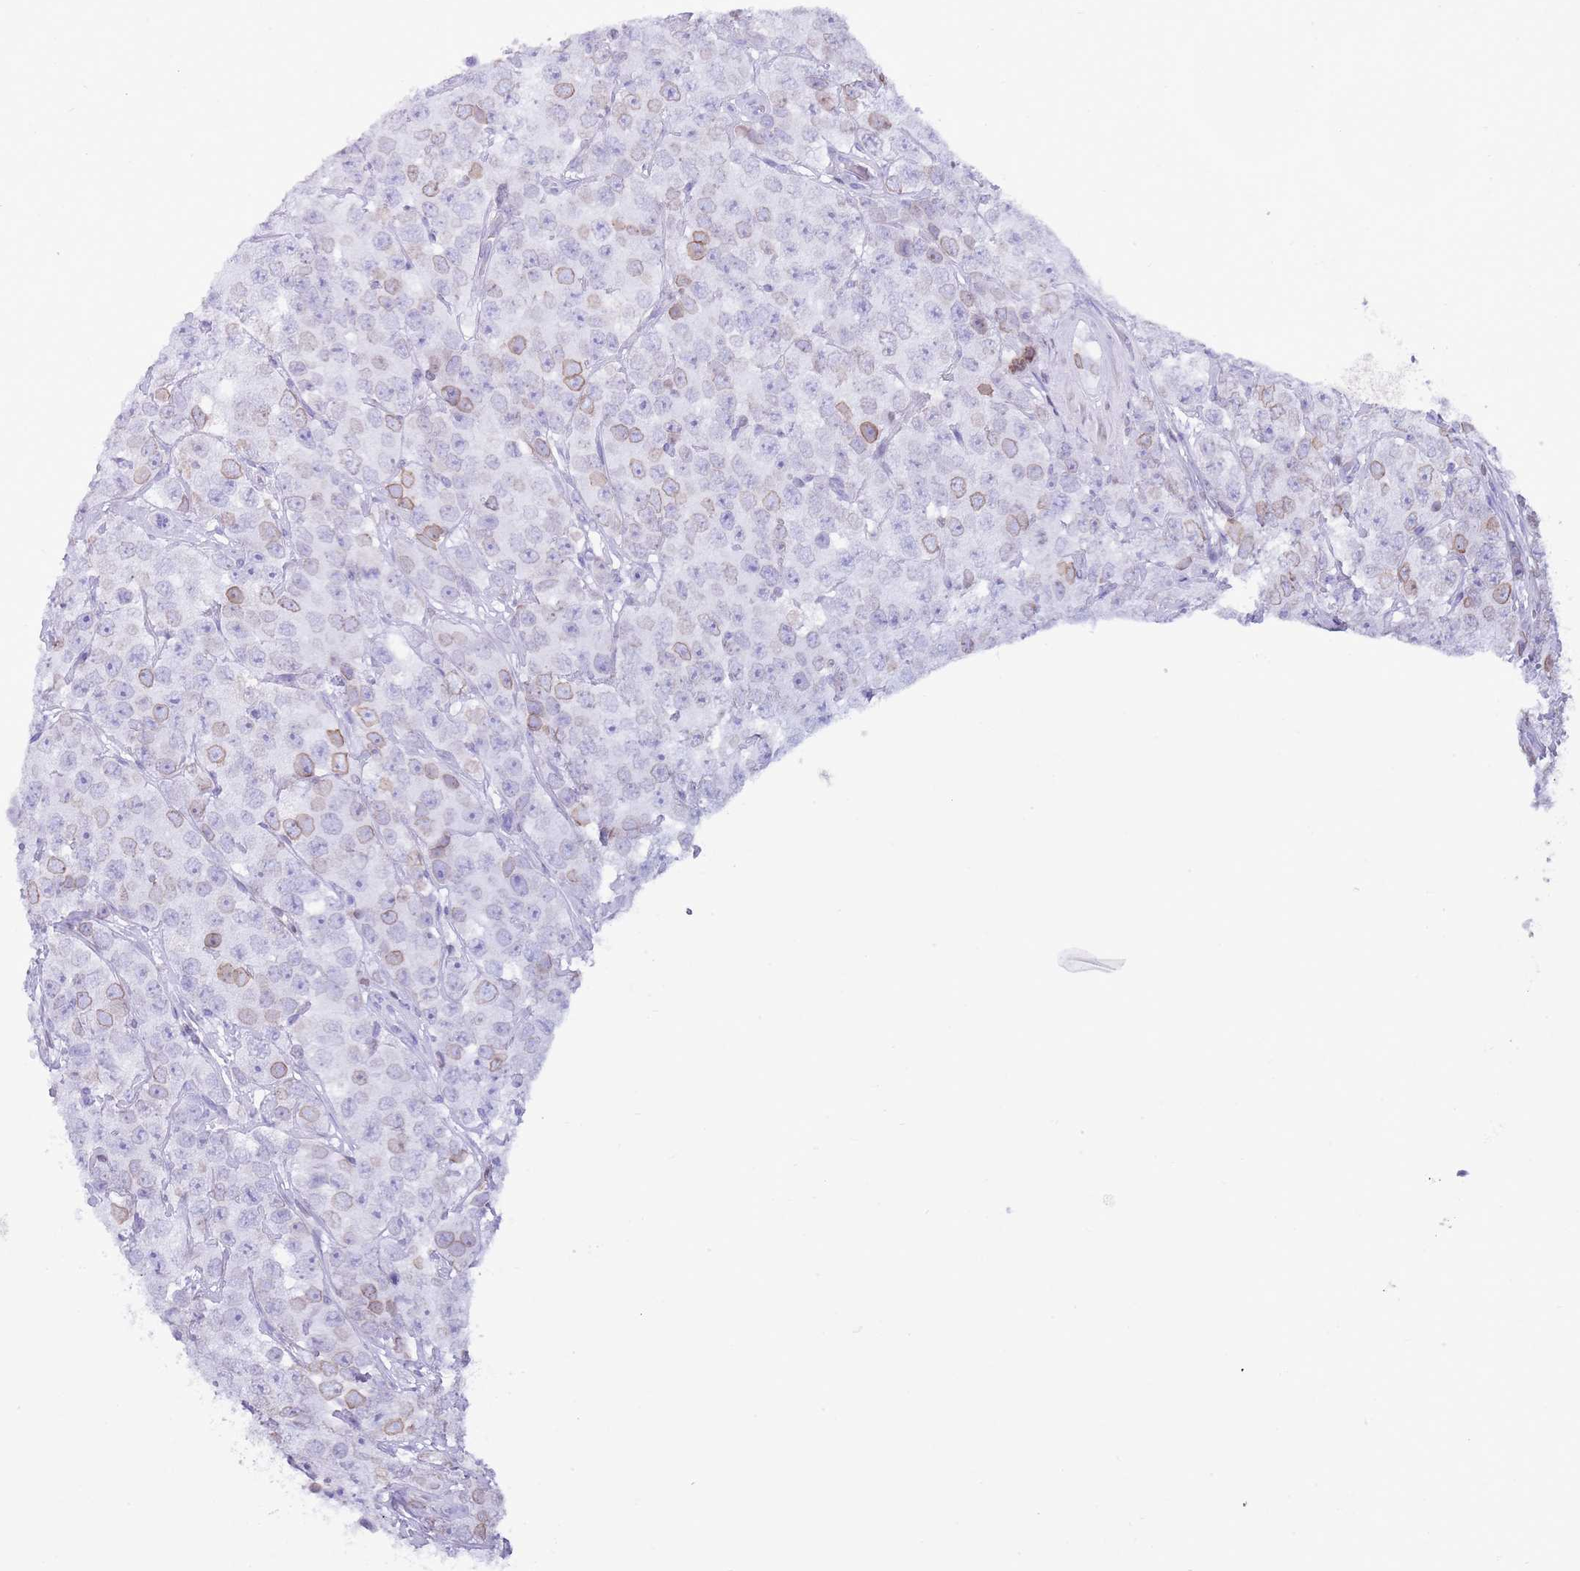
{"staining": {"intensity": "moderate", "quantity": "25%-75%", "location": "cytoplasmic/membranous,nuclear"}, "tissue": "testis cancer", "cell_type": "Tumor cells", "image_type": "cancer", "snomed": [{"axis": "morphology", "description": "Seminoma, NOS"}, {"axis": "topography", "description": "Testis"}], "caption": "Brown immunohistochemical staining in human testis cancer (seminoma) displays moderate cytoplasmic/membranous and nuclear expression in approximately 25%-75% of tumor cells.", "gene": "LBR", "patient": {"sex": "male", "age": 28}}